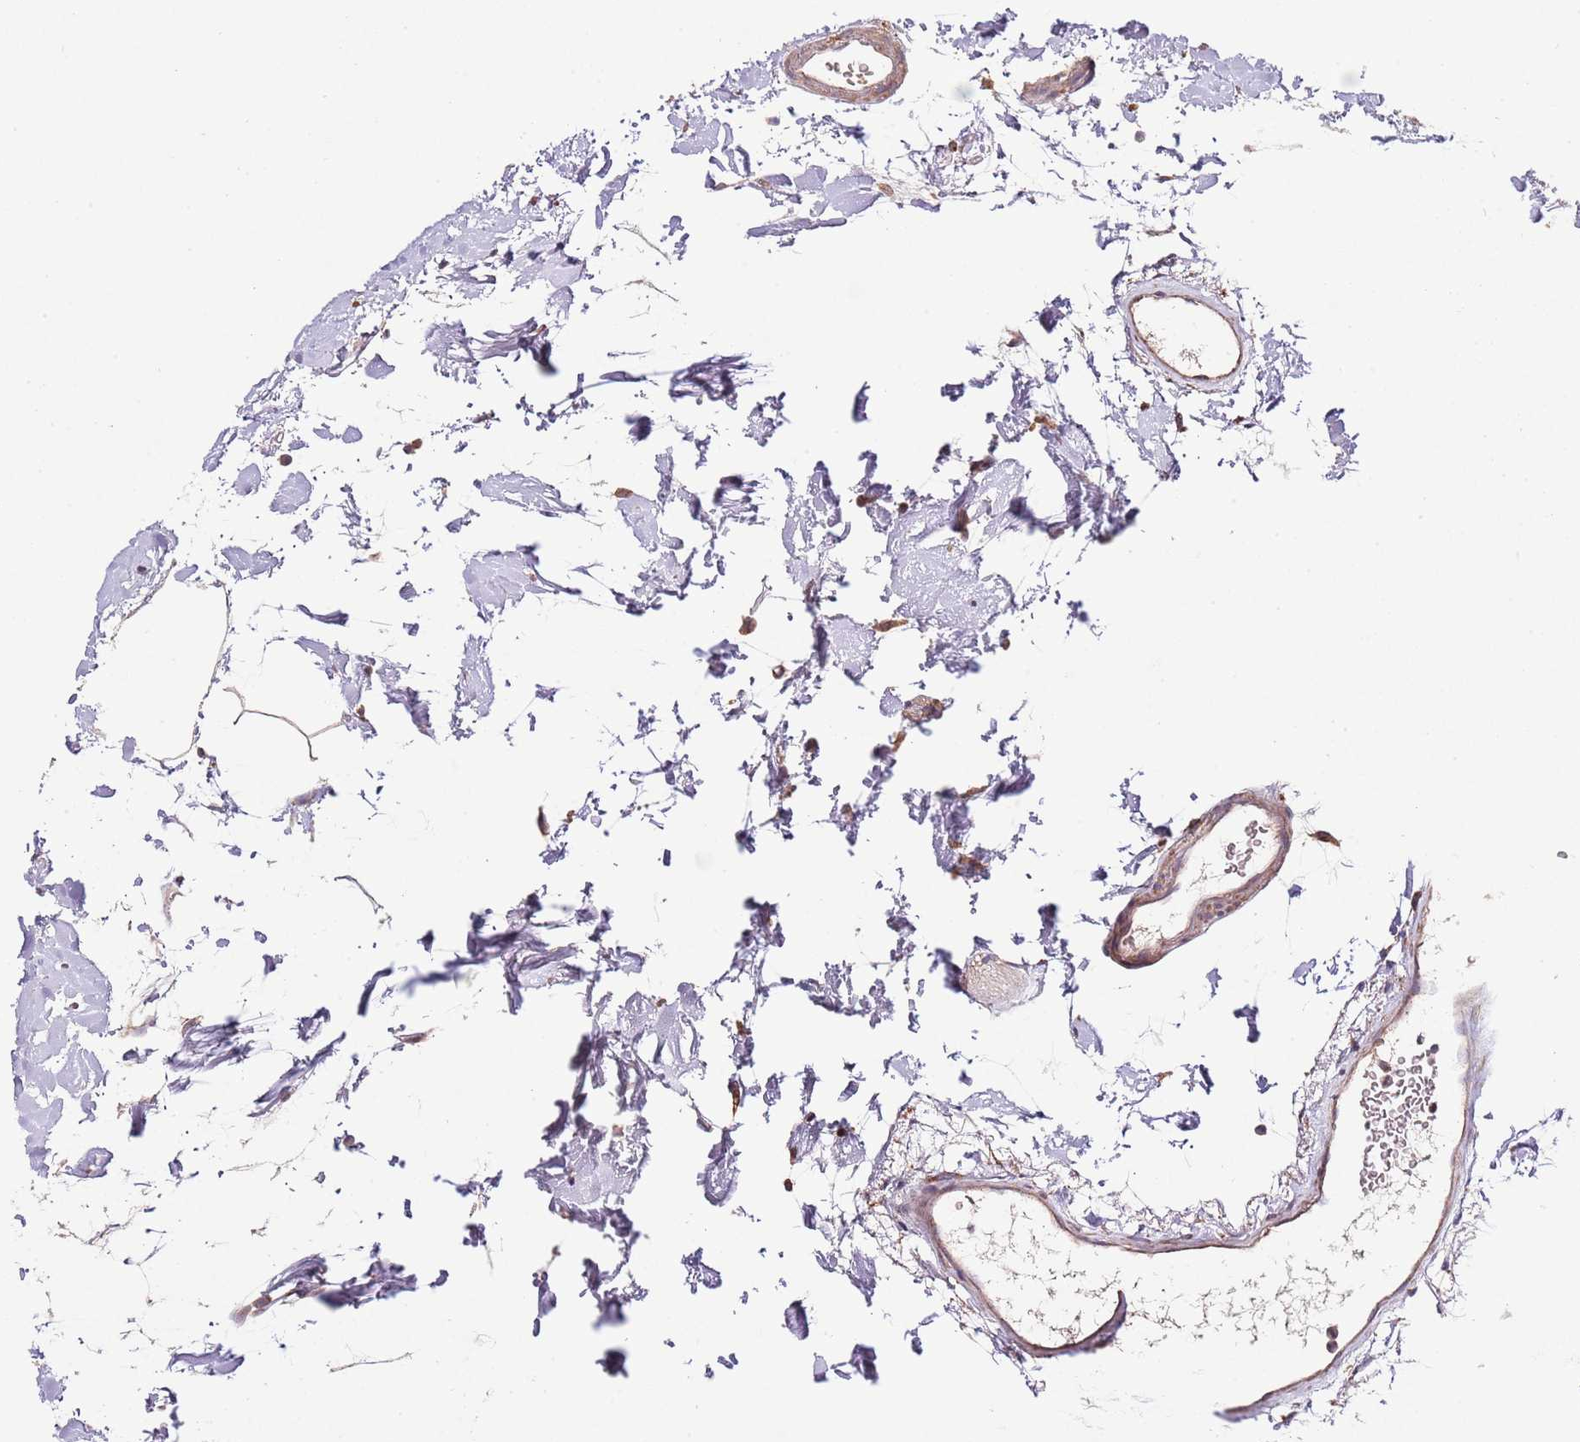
{"staining": {"intensity": "moderate", "quantity": ">75%", "location": "cytoplasmic/membranous"}, "tissue": "colon", "cell_type": "Endothelial cells", "image_type": "normal", "snomed": [{"axis": "morphology", "description": "Normal tissue, NOS"}, {"axis": "topography", "description": "Colon"}], "caption": "Immunohistochemical staining of unremarkable human colon exhibits moderate cytoplasmic/membranous protein staining in about >75% of endothelial cells. The staining was performed using DAB, with brown indicating positive protein expression. Nuclei are stained blue with hematoxylin.", "gene": "IVD", "patient": {"sex": "female", "age": 84}}